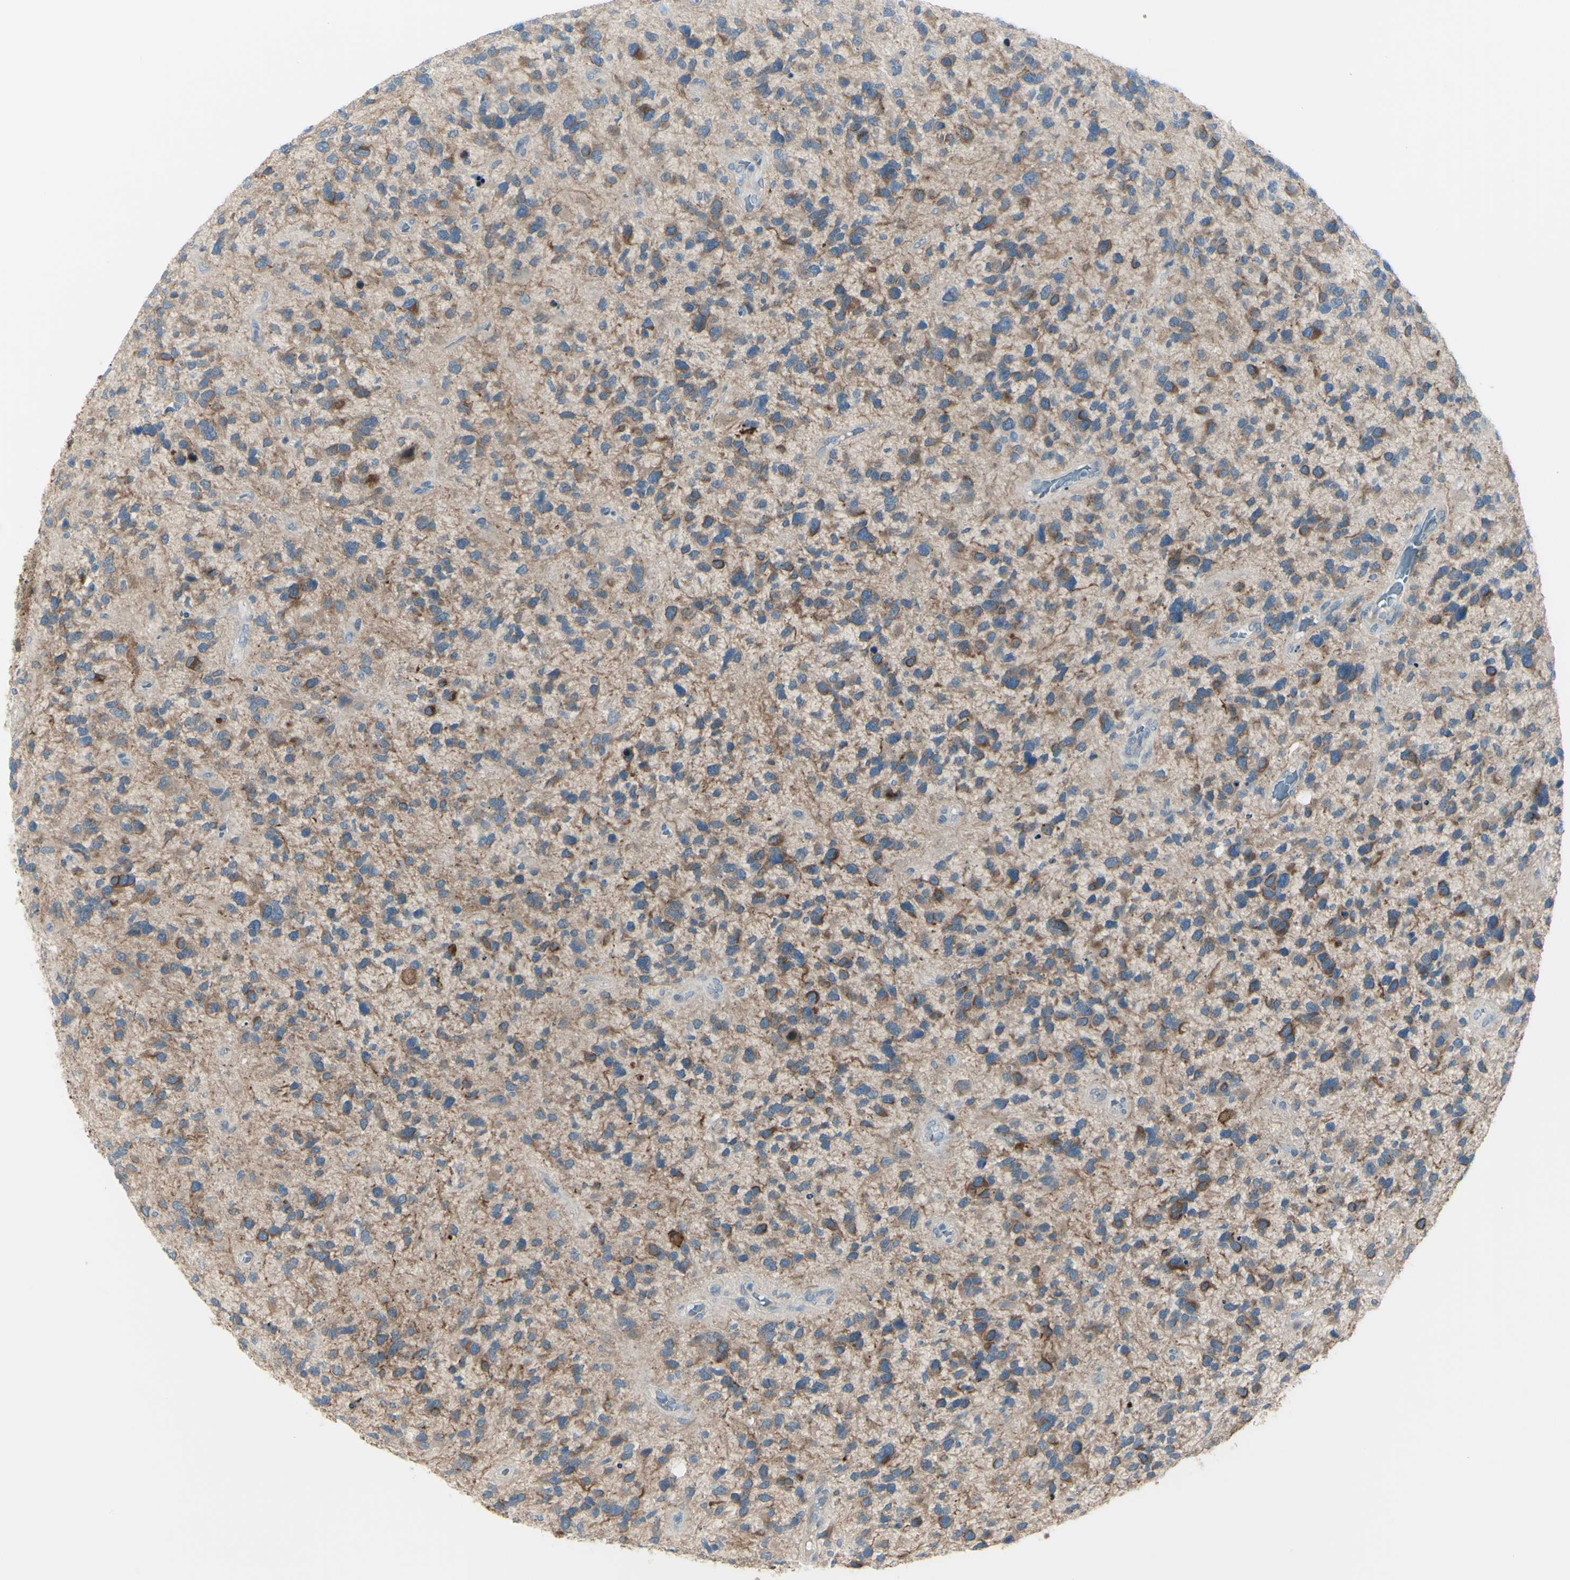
{"staining": {"intensity": "moderate", "quantity": ">75%", "location": "cytoplasmic/membranous"}, "tissue": "glioma", "cell_type": "Tumor cells", "image_type": "cancer", "snomed": [{"axis": "morphology", "description": "Glioma, malignant, High grade"}, {"axis": "topography", "description": "Brain"}], "caption": "A histopathology image showing moderate cytoplasmic/membranous expression in approximately >75% of tumor cells in malignant glioma (high-grade), as visualized by brown immunohistochemical staining.", "gene": "LRRK1", "patient": {"sex": "female", "age": 58}}